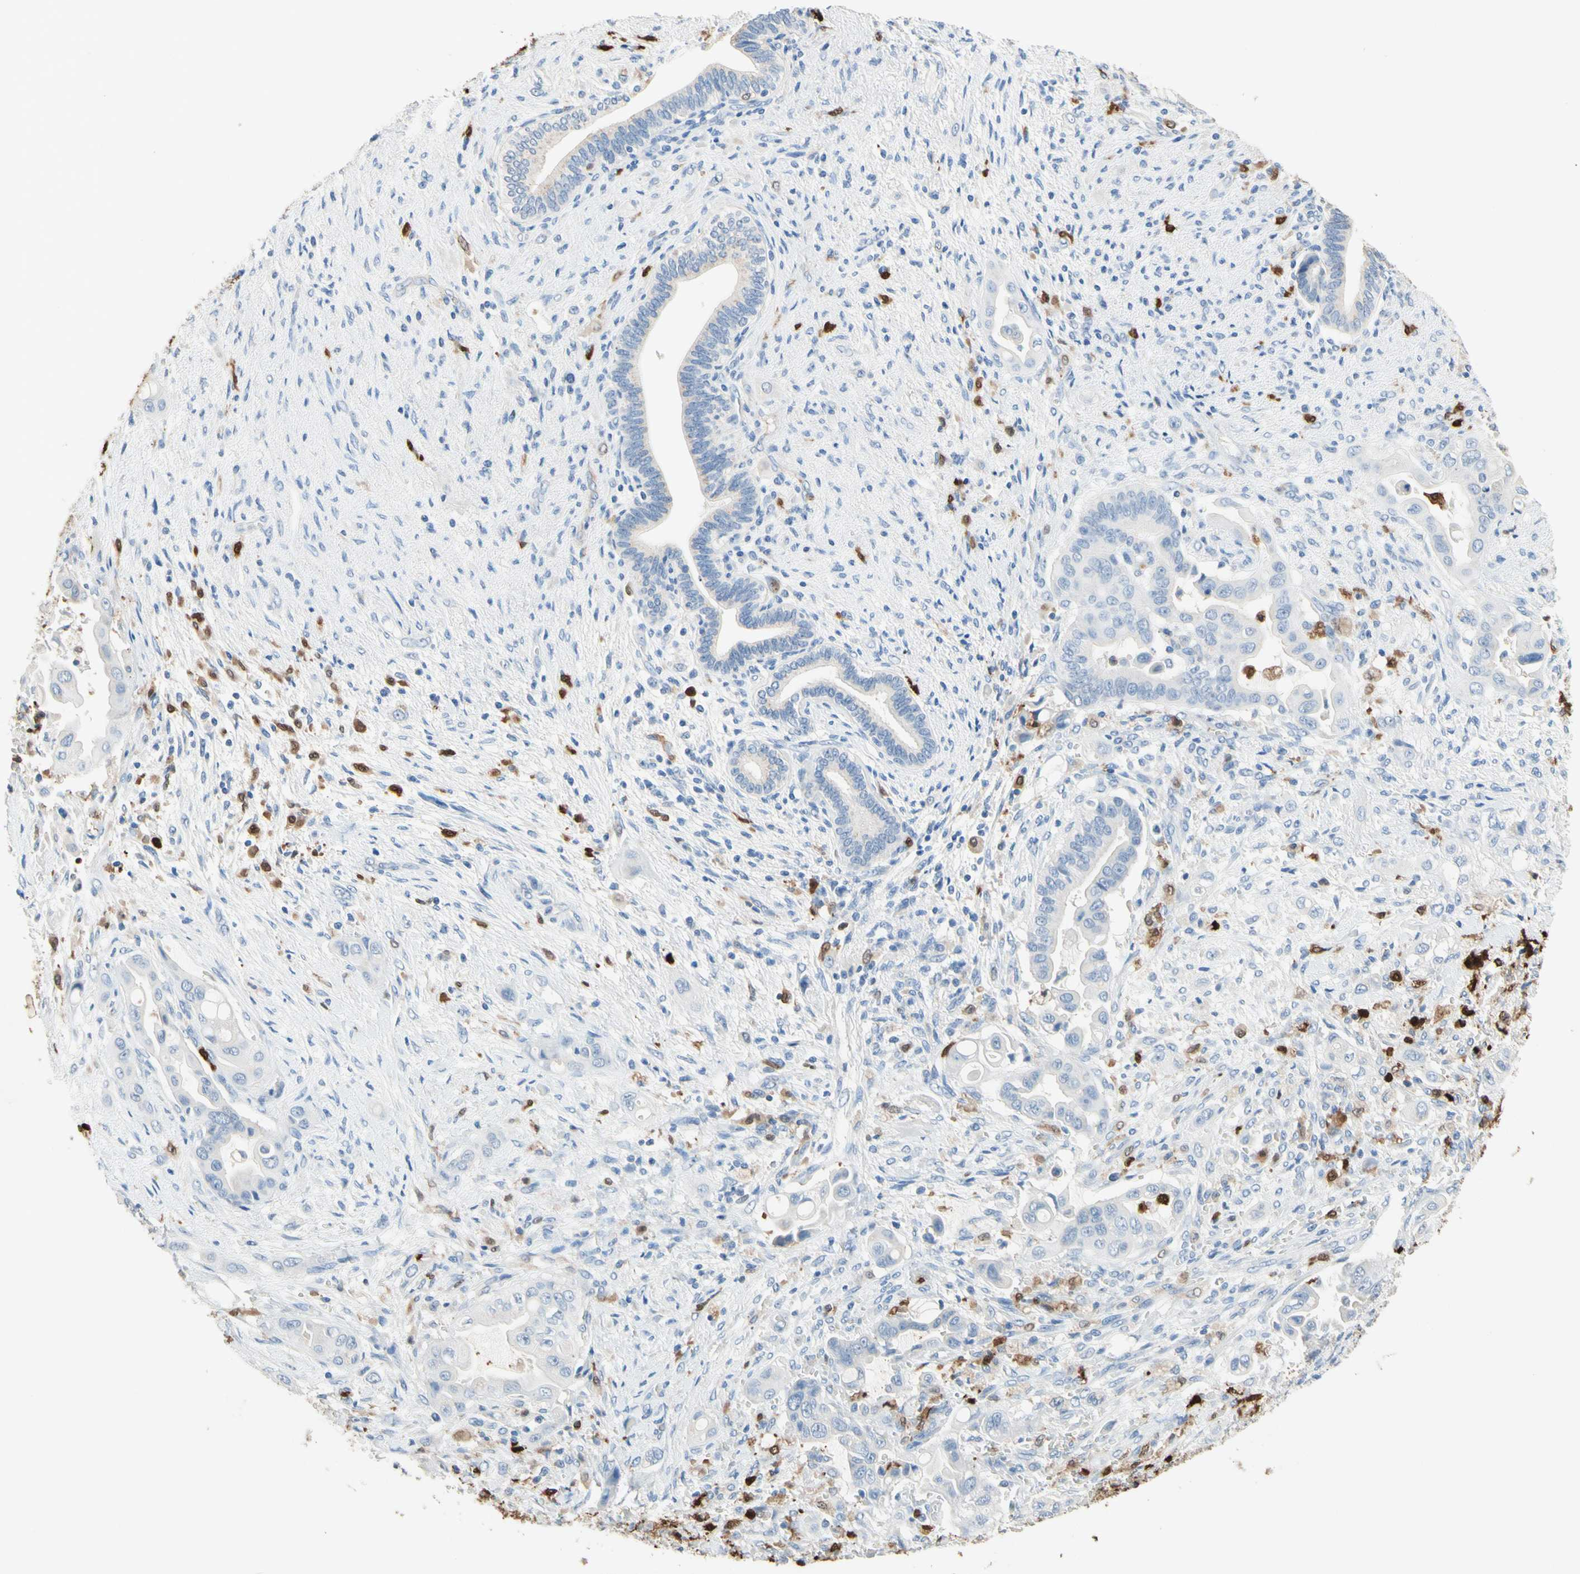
{"staining": {"intensity": "negative", "quantity": "none", "location": "none"}, "tissue": "liver cancer", "cell_type": "Tumor cells", "image_type": "cancer", "snomed": [{"axis": "morphology", "description": "Cholangiocarcinoma"}, {"axis": "topography", "description": "Liver"}], "caption": "Tumor cells show no significant protein expression in liver cancer (cholangiocarcinoma).", "gene": "NFKBIZ", "patient": {"sex": "female", "age": 61}}